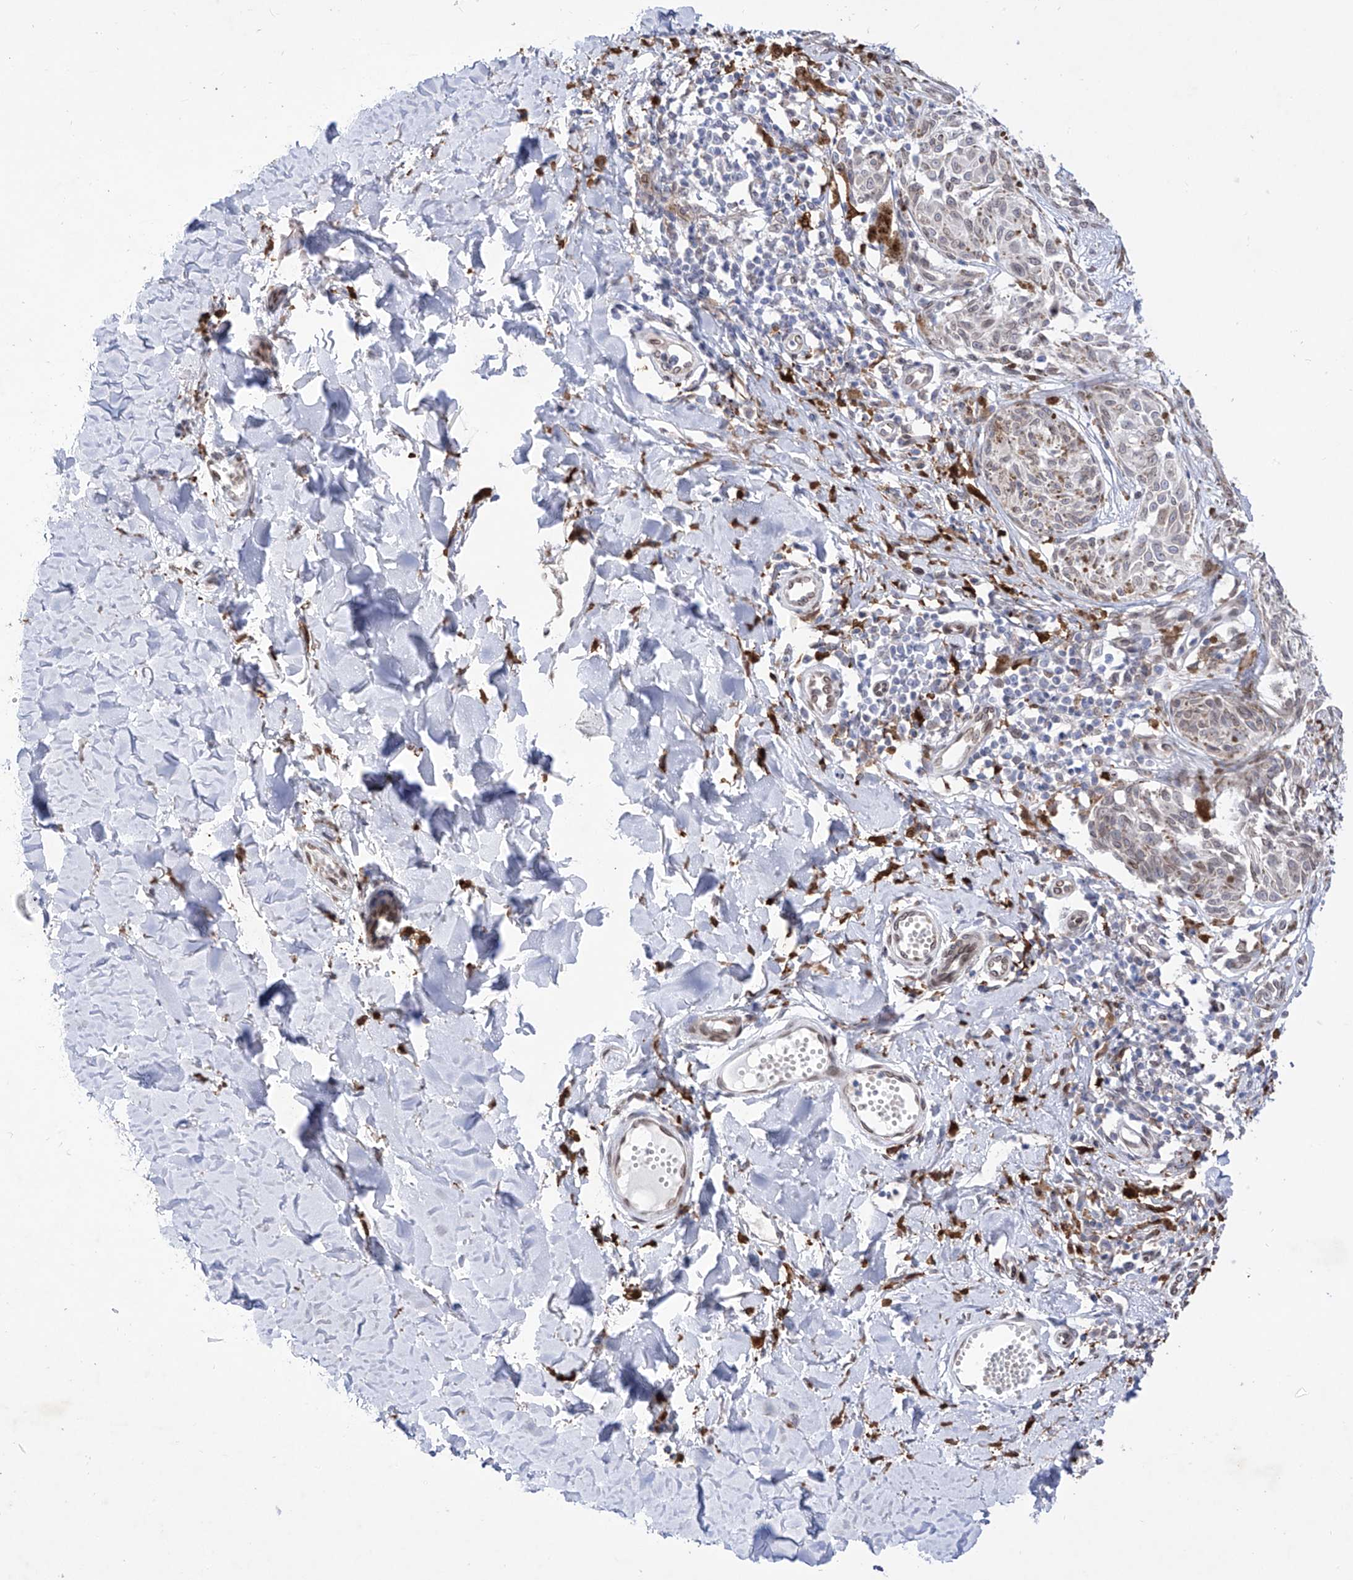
{"staining": {"intensity": "weak", "quantity": "<25%", "location": "cytoplasmic/membranous"}, "tissue": "melanoma", "cell_type": "Tumor cells", "image_type": "cancer", "snomed": [{"axis": "morphology", "description": "Malignant melanoma, NOS"}, {"axis": "topography", "description": "Skin"}], "caption": "The photomicrograph exhibits no staining of tumor cells in malignant melanoma.", "gene": "LCLAT1", "patient": {"sex": "male", "age": 53}}